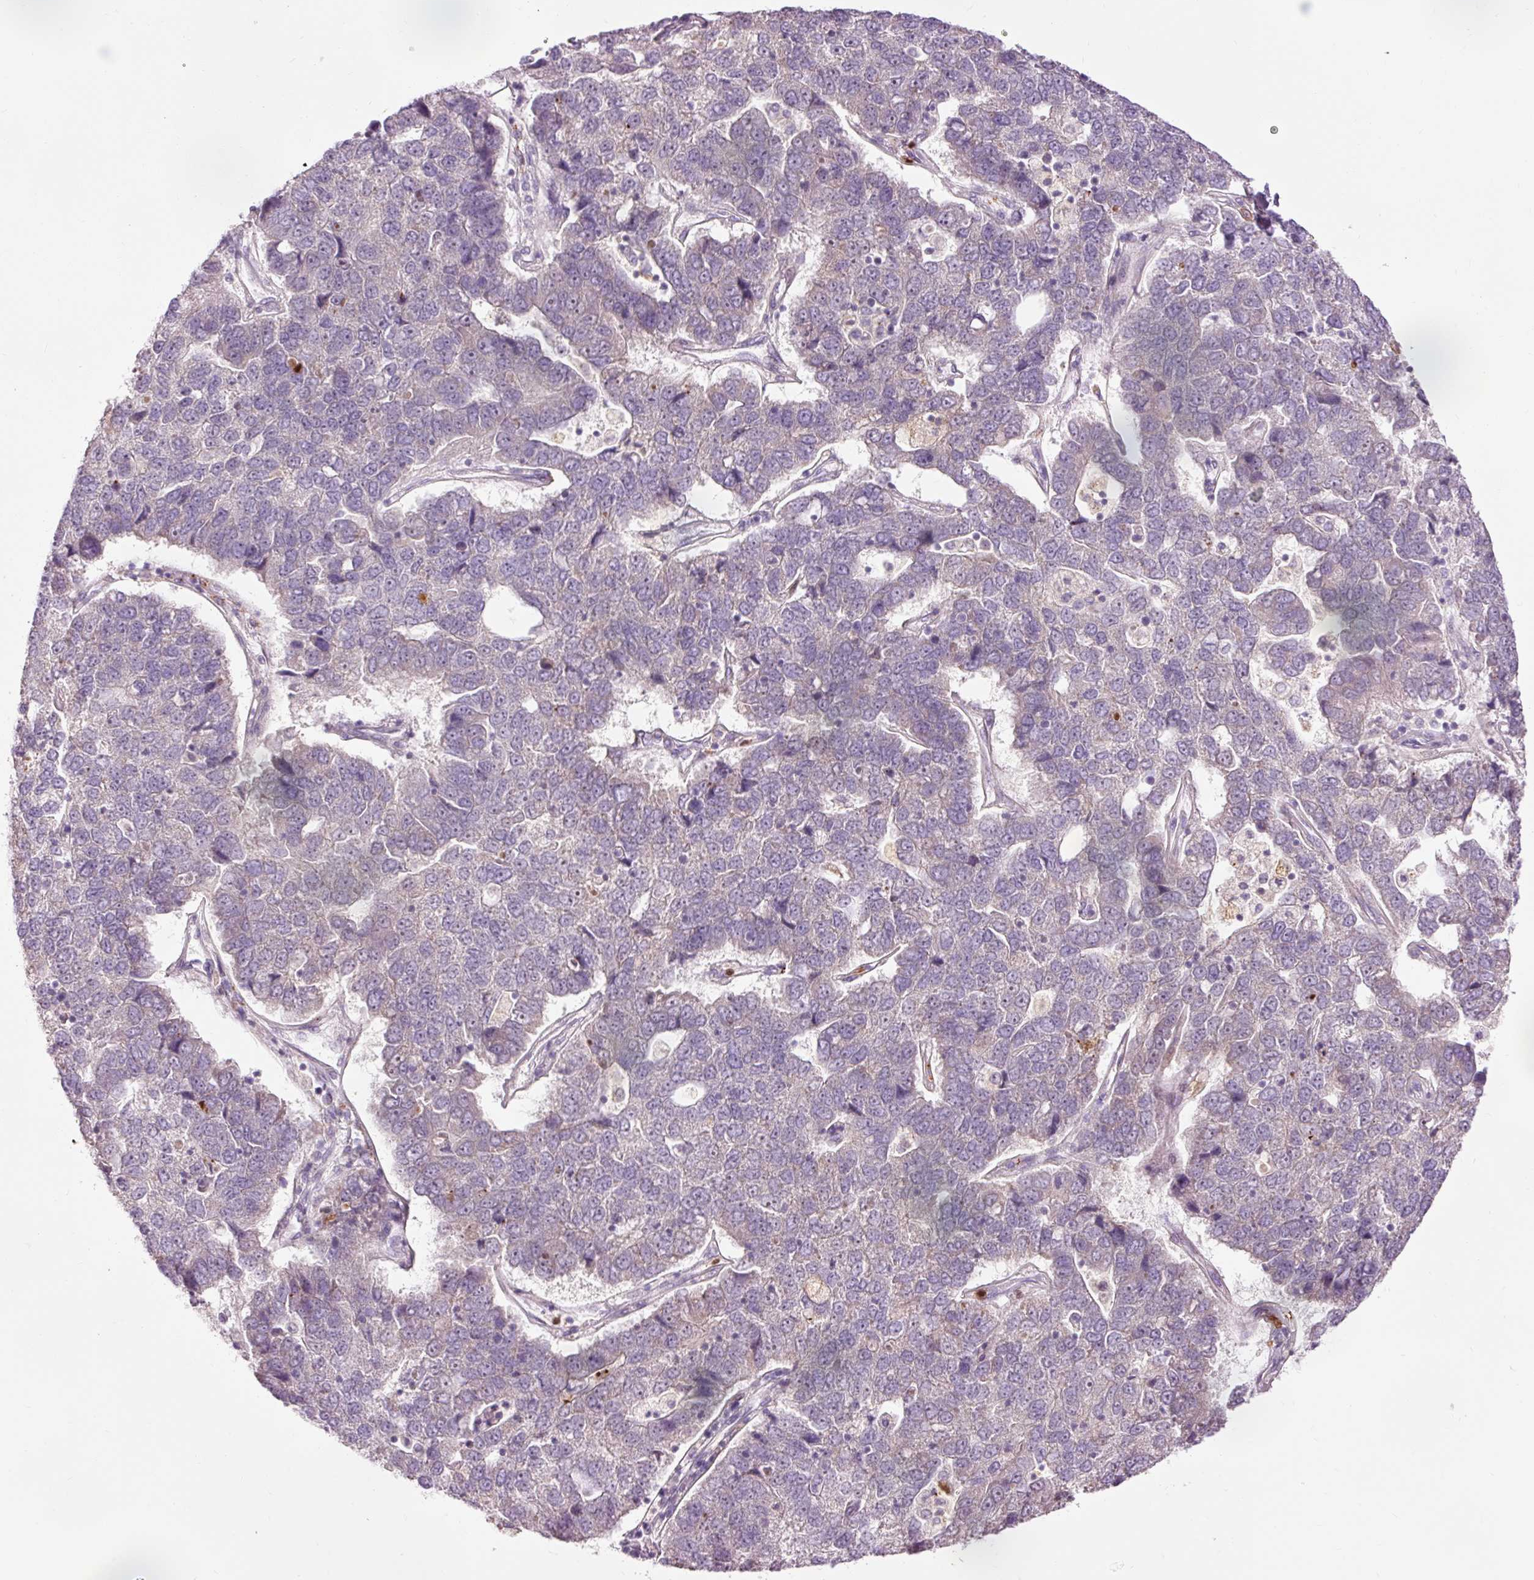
{"staining": {"intensity": "negative", "quantity": "none", "location": "none"}, "tissue": "pancreatic cancer", "cell_type": "Tumor cells", "image_type": "cancer", "snomed": [{"axis": "morphology", "description": "Adenocarcinoma, NOS"}, {"axis": "topography", "description": "Pancreas"}], "caption": "Immunohistochemistry image of neoplastic tissue: human adenocarcinoma (pancreatic) stained with DAB (3,3'-diaminobenzidine) exhibits no significant protein expression in tumor cells.", "gene": "PRDX5", "patient": {"sex": "female", "age": 61}}